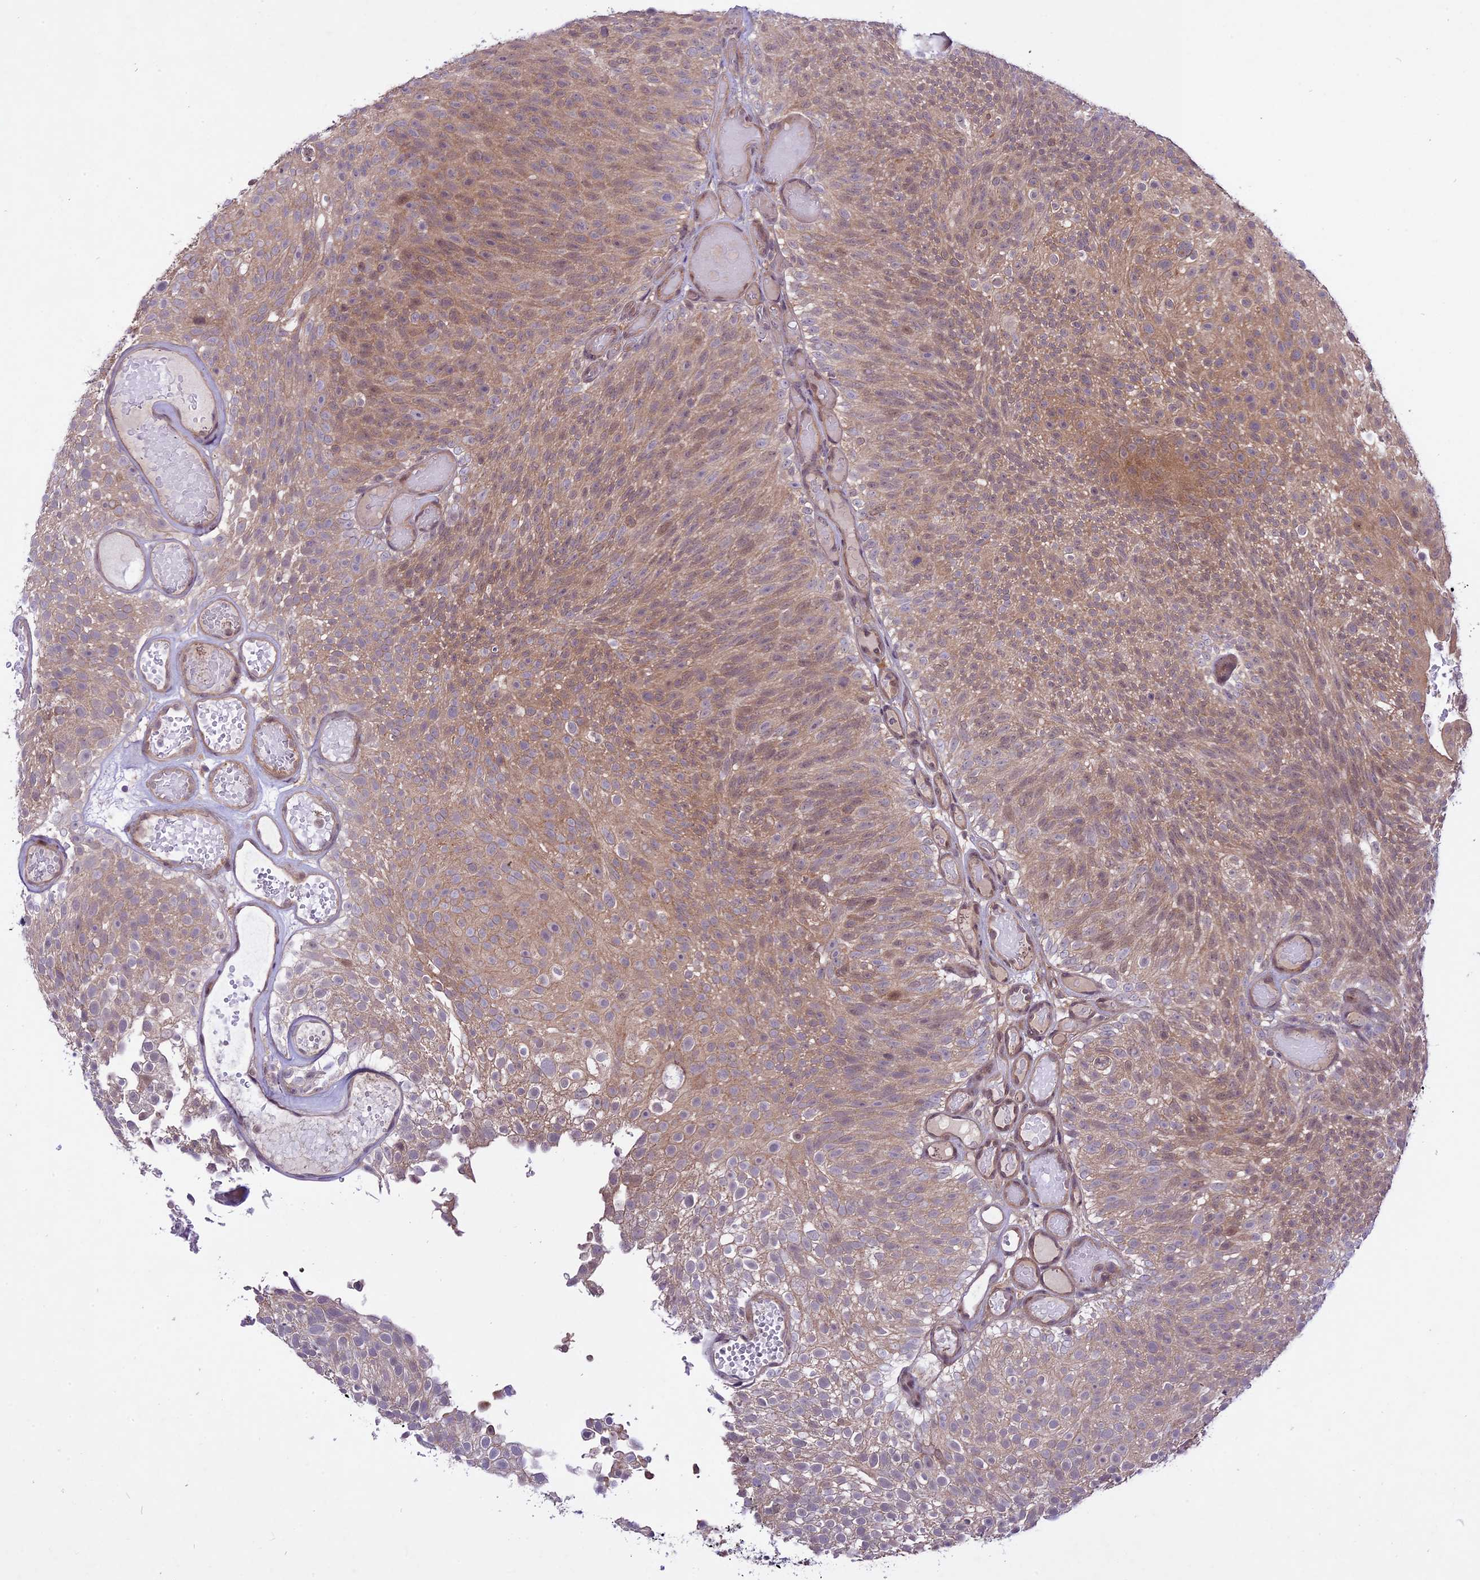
{"staining": {"intensity": "weak", "quantity": ">75%", "location": "cytoplasmic/membranous"}, "tissue": "urothelial cancer", "cell_type": "Tumor cells", "image_type": "cancer", "snomed": [{"axis": "morphology", "description": "Urothelial carcinoma, Low grade"}, {"axis": "topography", "description": "Urinary bladder"}], "caption": "There is low levels of weak cytoplasmic/membranous positivity in tumor cells of low-grade urothelial carcinoma, as demonstrated by immunohistochemical staining (brown color).", "gene": "SPRED1", "patient": {"sex": "male", "age": 78}}